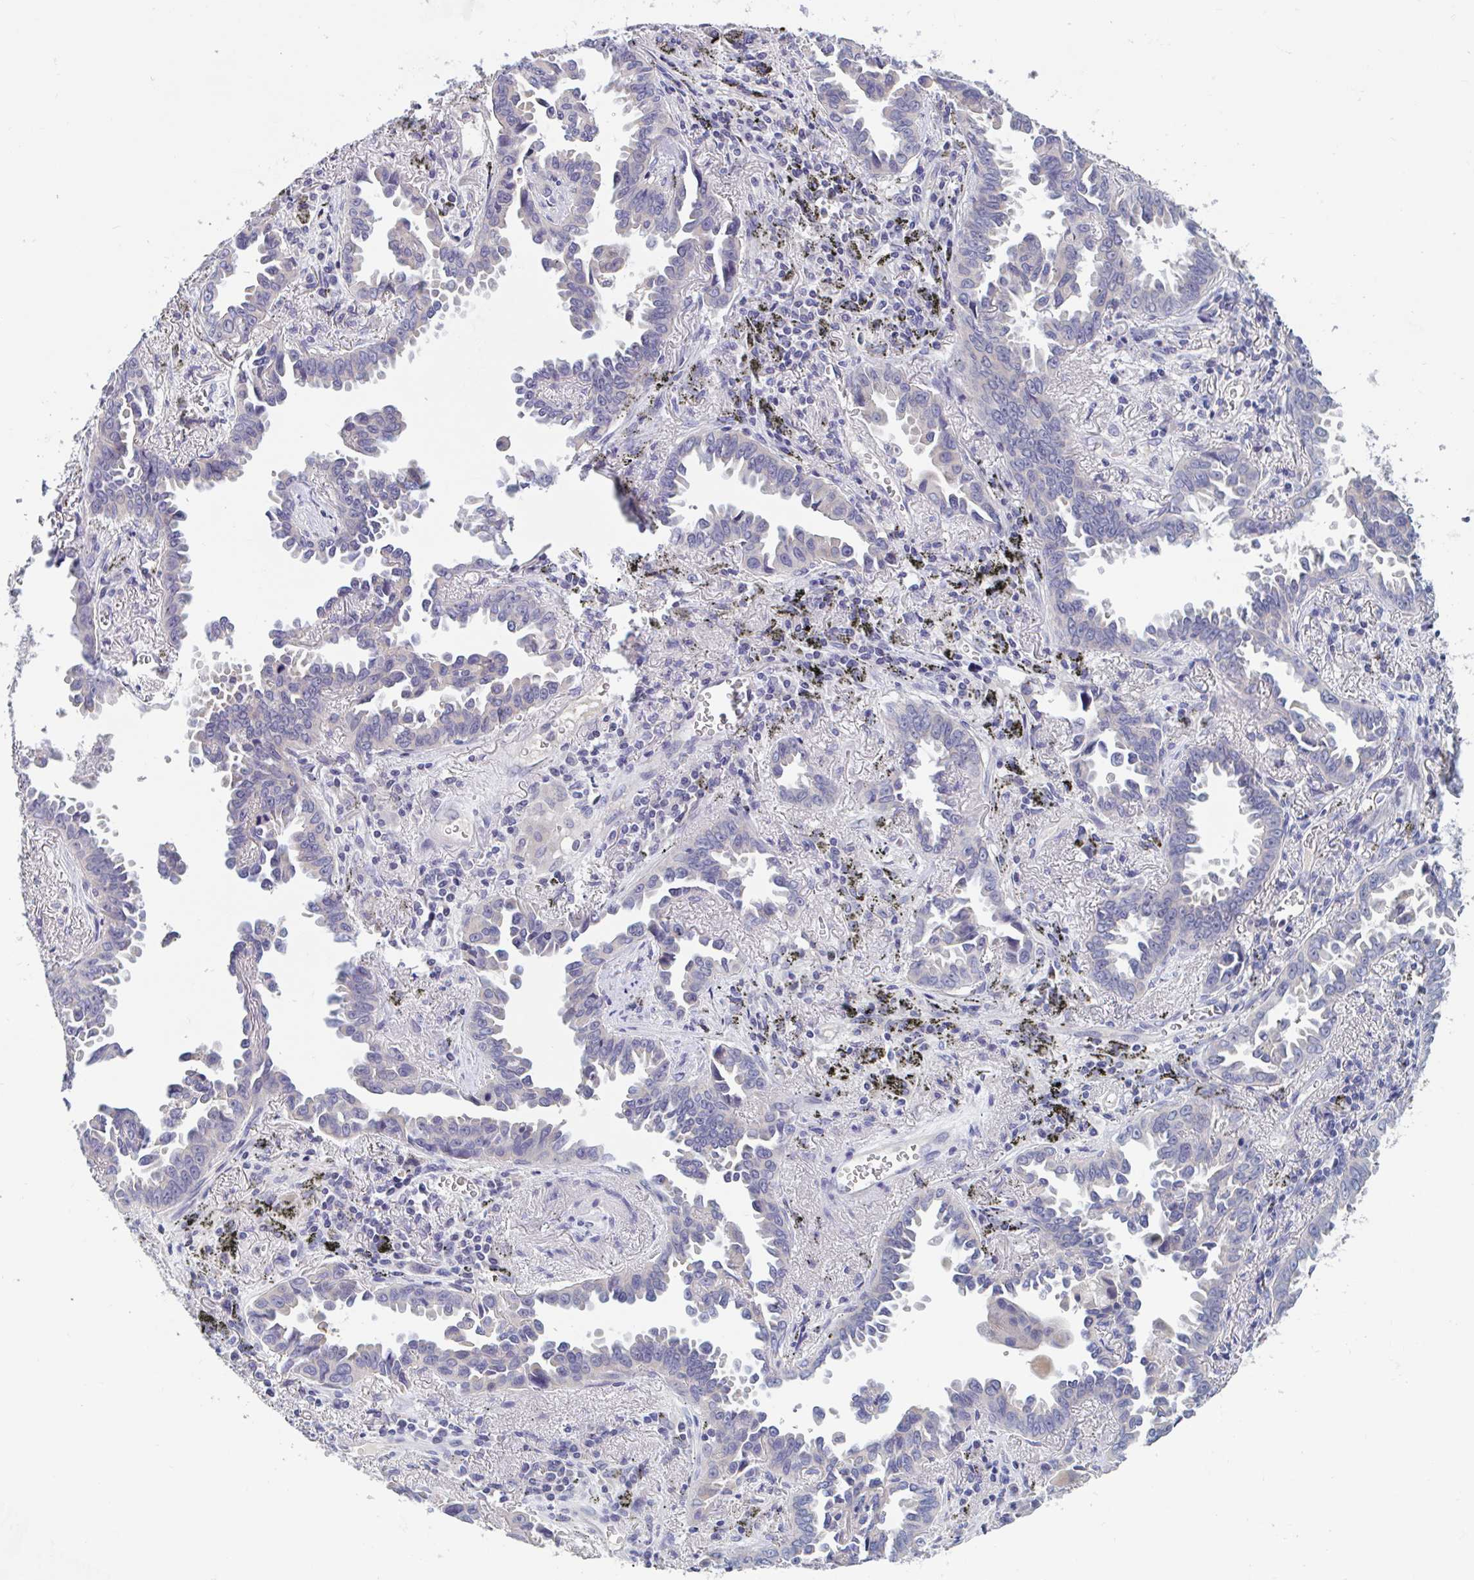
{"staining": {"intensity": "negative", "quantity": "none", "location": "none"}, "tissue": "lung cancer", "cell_type": "Tumor cells", "image_type": "cancer", "snomed": [{"axis": "morphology", "description": "Adenocarcinoma, NOS"}, {"axis": "topography", "description": "Lung"}], "caption": "Immunohistochemical staining of human lung adenocarcinoma exhibits no significant expression in tumor cells. Brightfield microscopy of immunohistochemistry stained with DAB (3,3'-diaminobenzidine) (brown) and hematoxylin (blue), captured at high magnification.", "gene": "UNKL", "patient": {"sex": "male", "age": 68}}